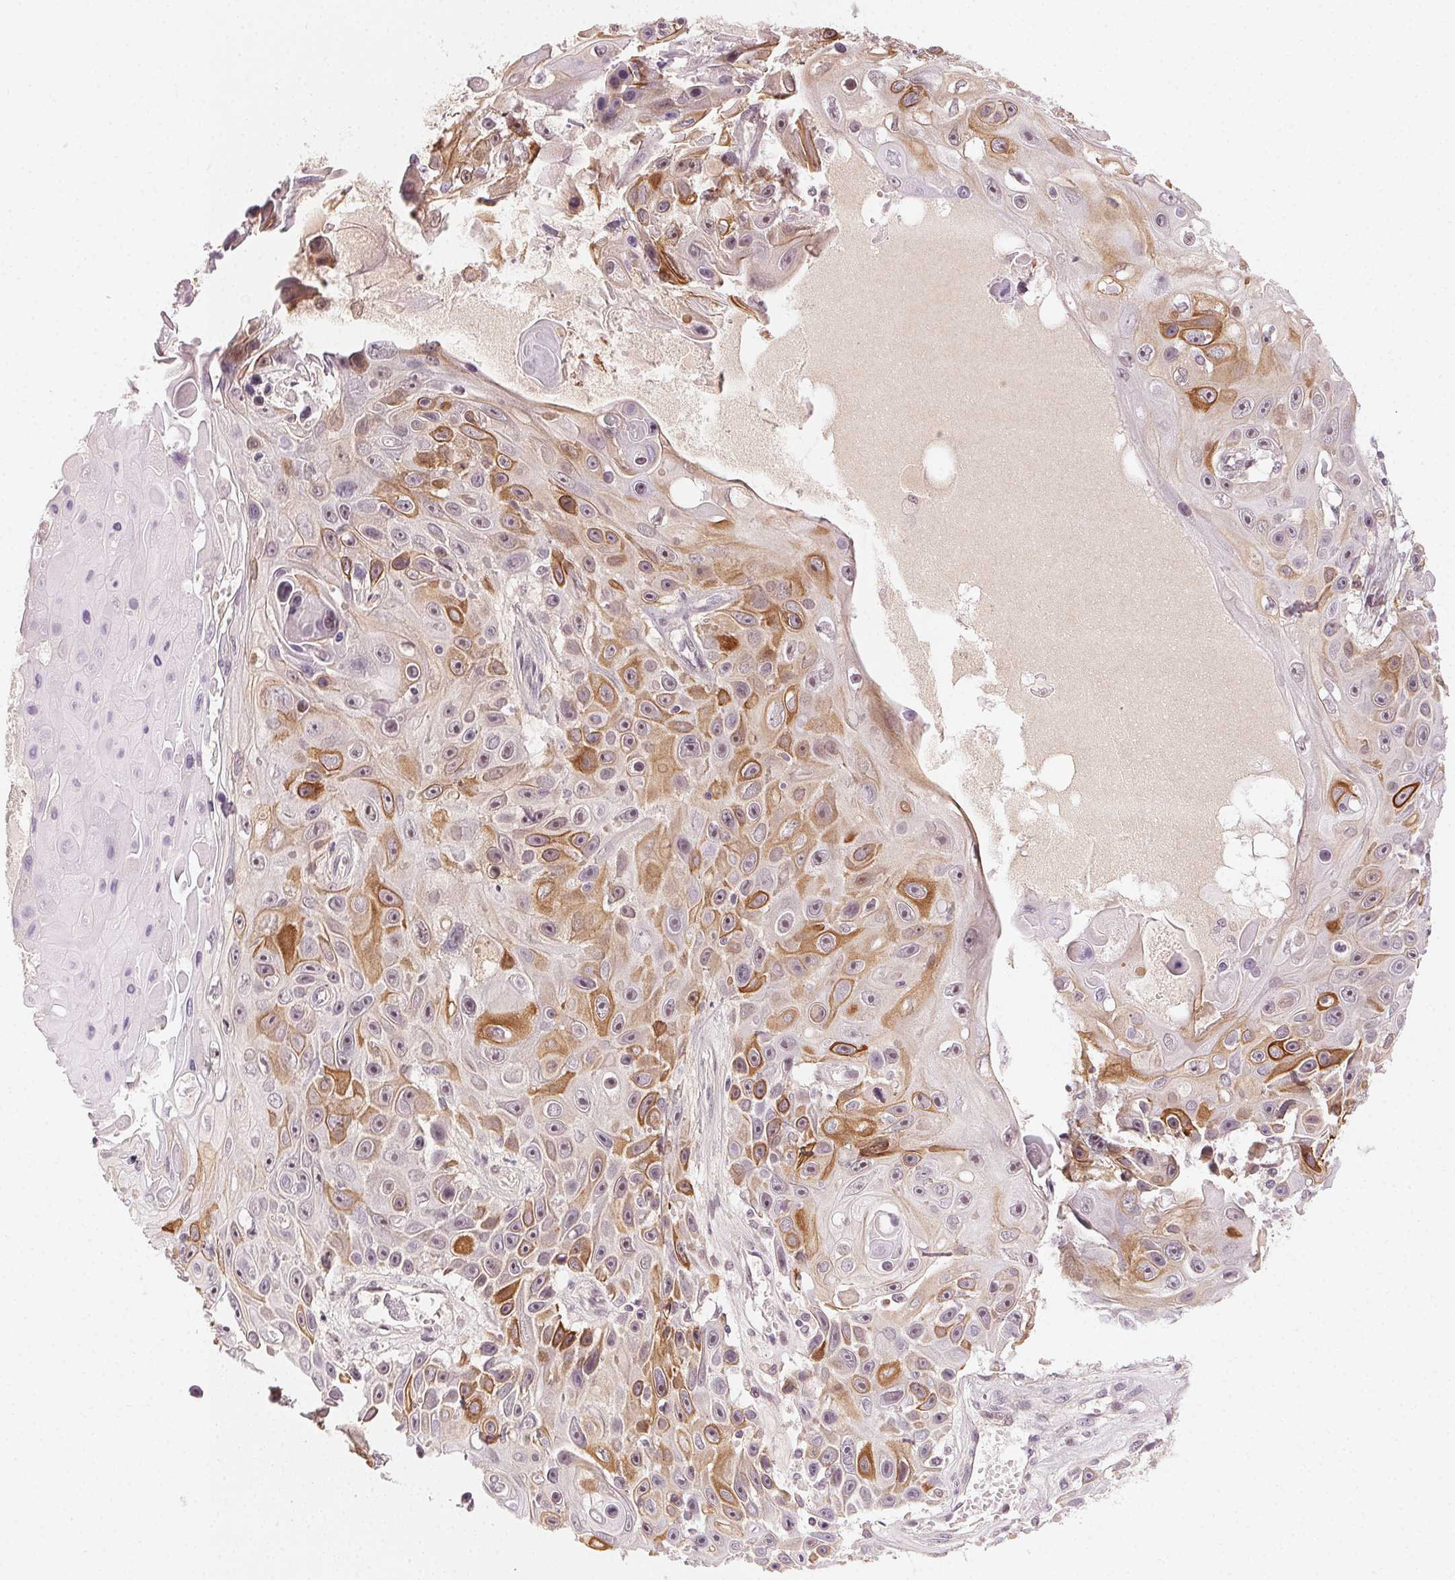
{"staining": {"intensity": "moderate", "quantity": "25%-75%", "location": "cytoplasmic/membranous"}, "tissue": "skin cancer", "cell_type": "Tumor cells", "image_type": "cancer", "snomed": [{"axis": "morphology", "description": "Squamous cell carcinoma, NOS"}, {"axis": "topography", "description": "Skin"}], "caption": "Immunohistochemistry micrograph of neoplastic tissue: human skin squamous cell carcinoma stained using immunohistochemistry demonstrates medium levels of moderate protein expression localized specifically in the cytoplasmic/membranous of tumor cells, appearing as a cytoplasmic/membranous brown color.", "gene": "TUB", "patient": {"sex": "male", "age": 82}}